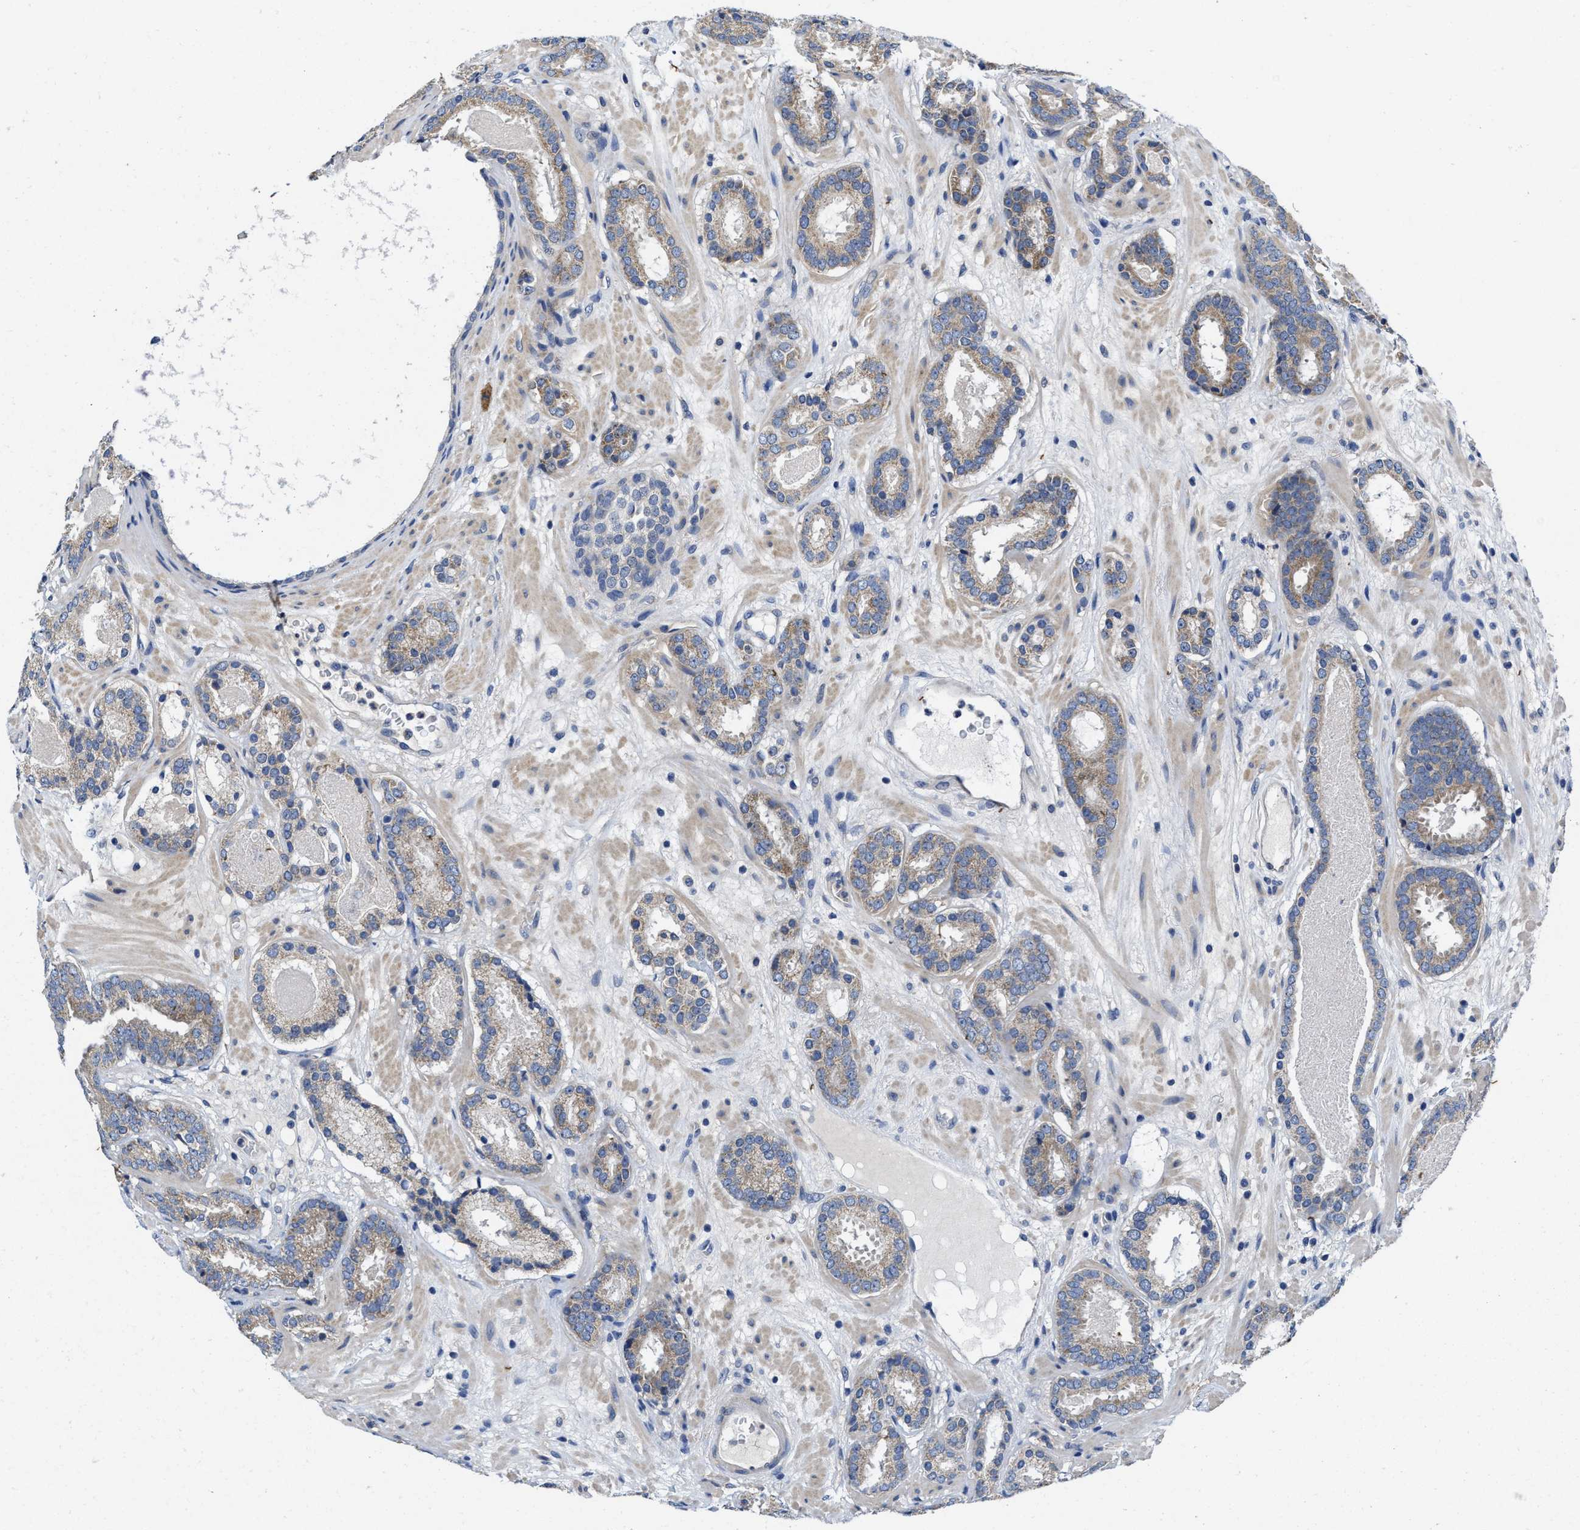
{"staining": {"intensity": "moderate", "quantity": "<25%", "location": "cytoplasmic/membranous"}, "tissue": "prostate cancer", "cell_type": "Tumor cells", "image_type": "cancer", "snomed": [{"axis": "morphology", "description": "Adenocarcinoma, Low grade"}, {"axis": "topography", "description": "Prostate"}], "caption": "High-power microscopy captured an immunohistochemistry (IHC) histopathology image of prostate cancer (low-grade adenocarcinoma), revealing moderate cytoplasmic/membranous expression in approximately <25% of tumor cells.", "gene": "EFNA4", "patient": {"sex": "male", "age": 69}}